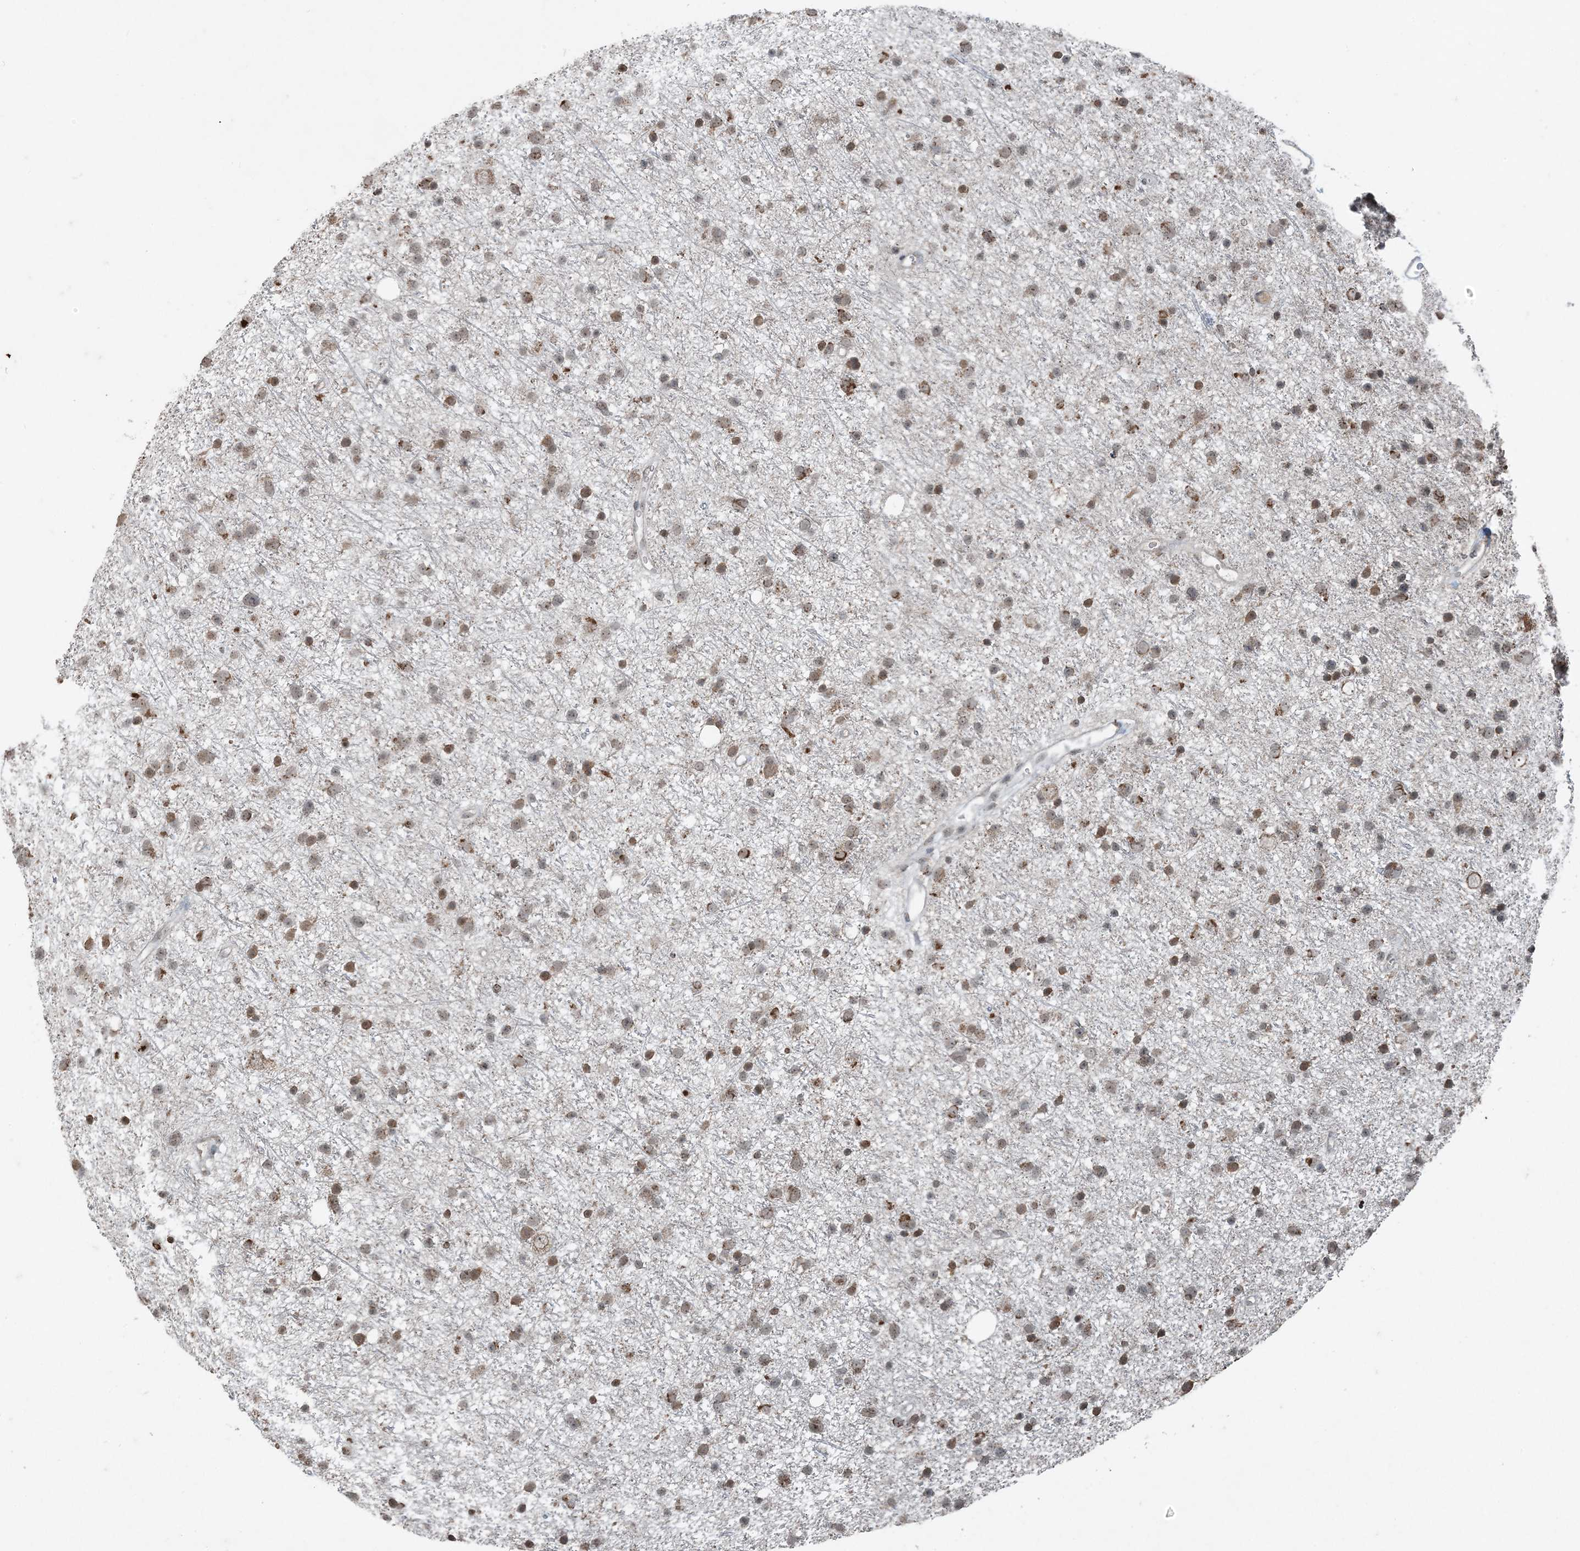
{"staining": {"intensity": "moderate", "quantity": ">75%", "location": "cytoplasmic/membranous,nuclear"}, "tissue": "glioma", "cell_type": "Tumor cells", "image_type": "cancer", "snomed": [{"axis": "morphology", "description": "Glioma, malignant, Low grade"}, {"axis": "topography", "description": "Cerebral cortex"}], "caption": "Brown immunohistochemical staining in human low-grade glioma (malignant) displays moderate cytoplasmic/membranous and nuclear positivity in about >75% of tumor cells.", "gene": "GNL1", "patient": {"sex": "female", "age": 39}}